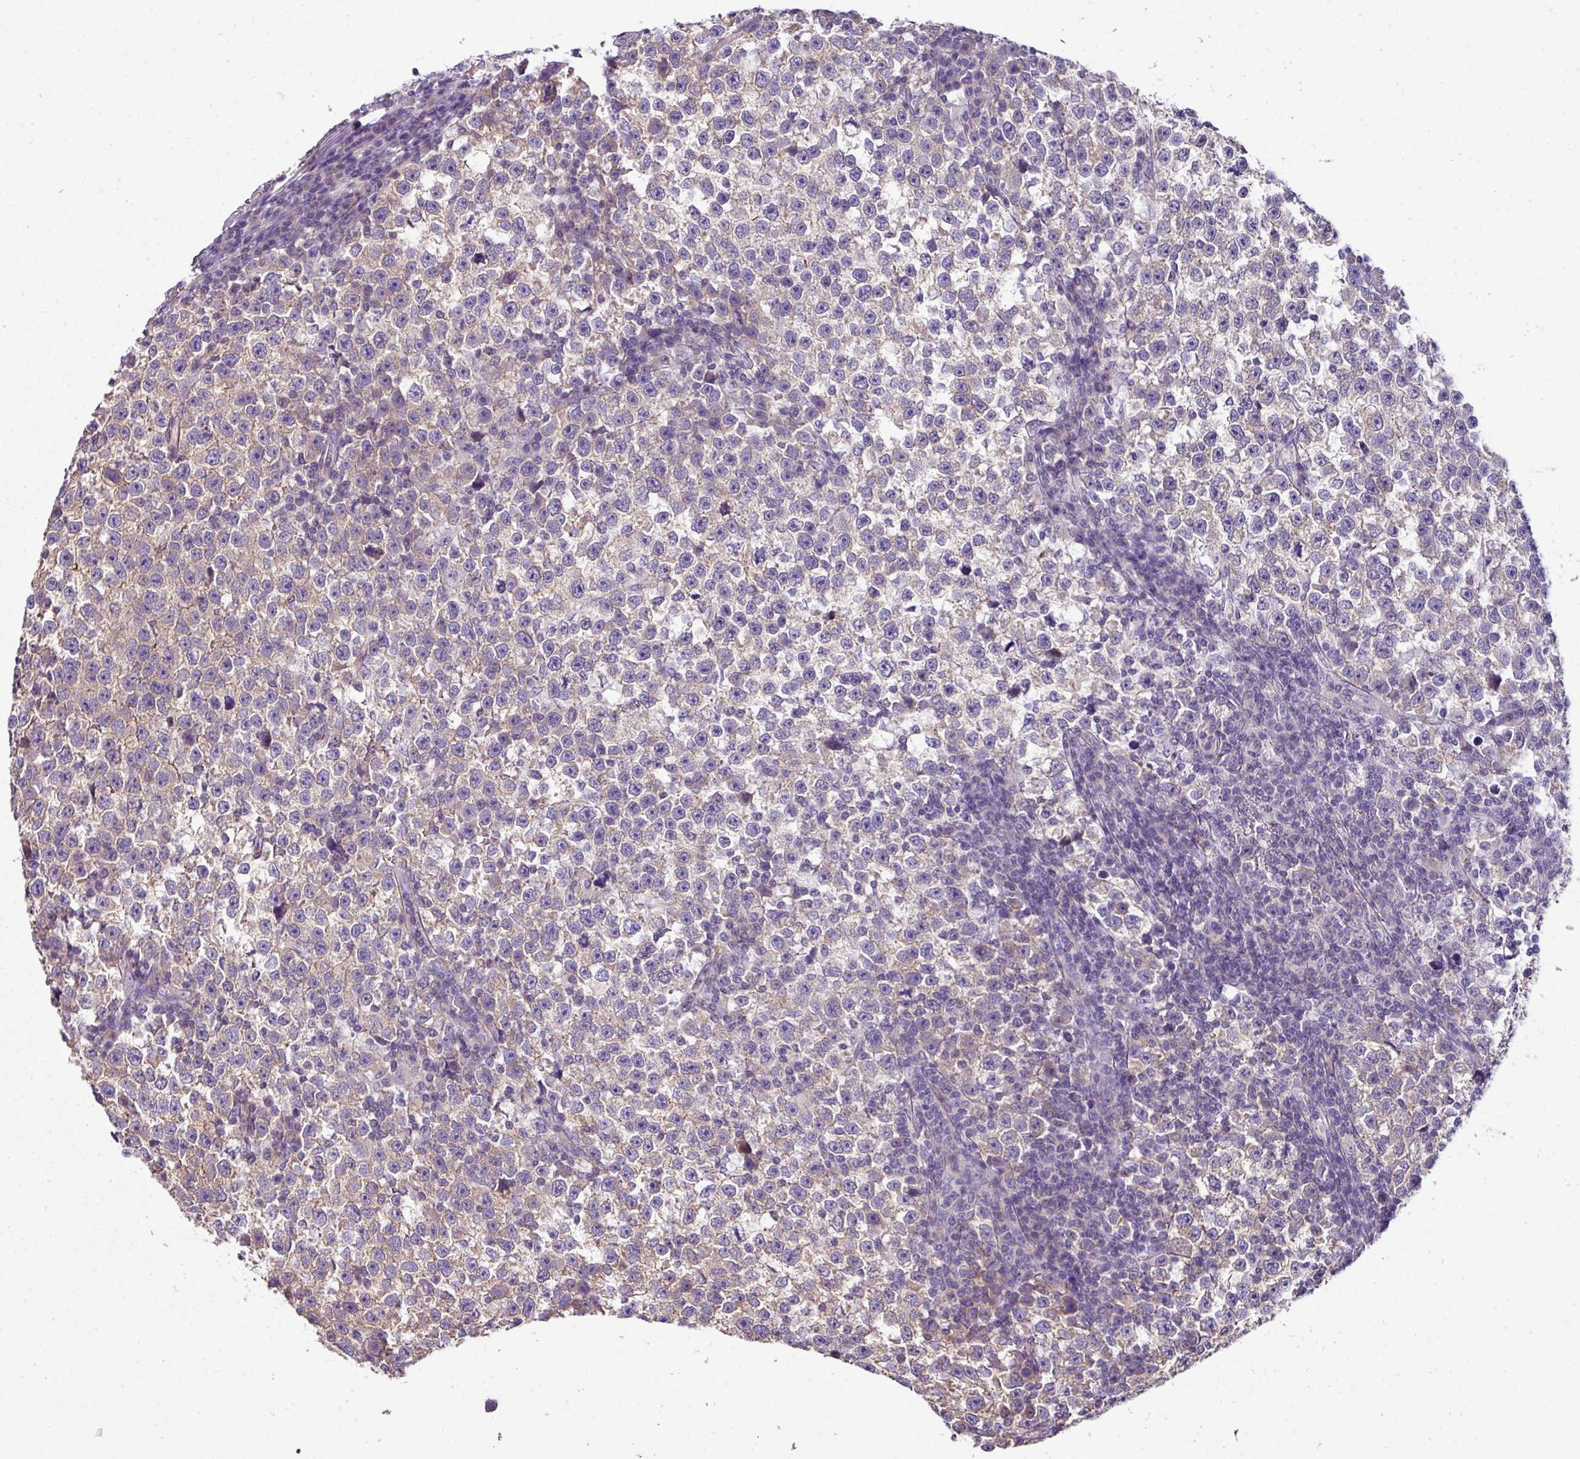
{"staining": {"intensity": "weak", "quantity": "<25%", "location": "cytoplasmic/membranous"}, "tissue": "testis cancer", "cell_type": "Tumor cells", "image_type": "cancer", "snomed": [{"axis": "morphology", "description": "Normal tissue, NOS"}, {"axis": "morphology", "description": "Seminoma, NOS"}, {"axis": "topography", "description": "Testis"}], "caption": "Protein analysis of seminoma (testis) shows no significant expression in tumor cells.", "gene": "PALS2", "patient": {"sex": "male", "age": 43}}